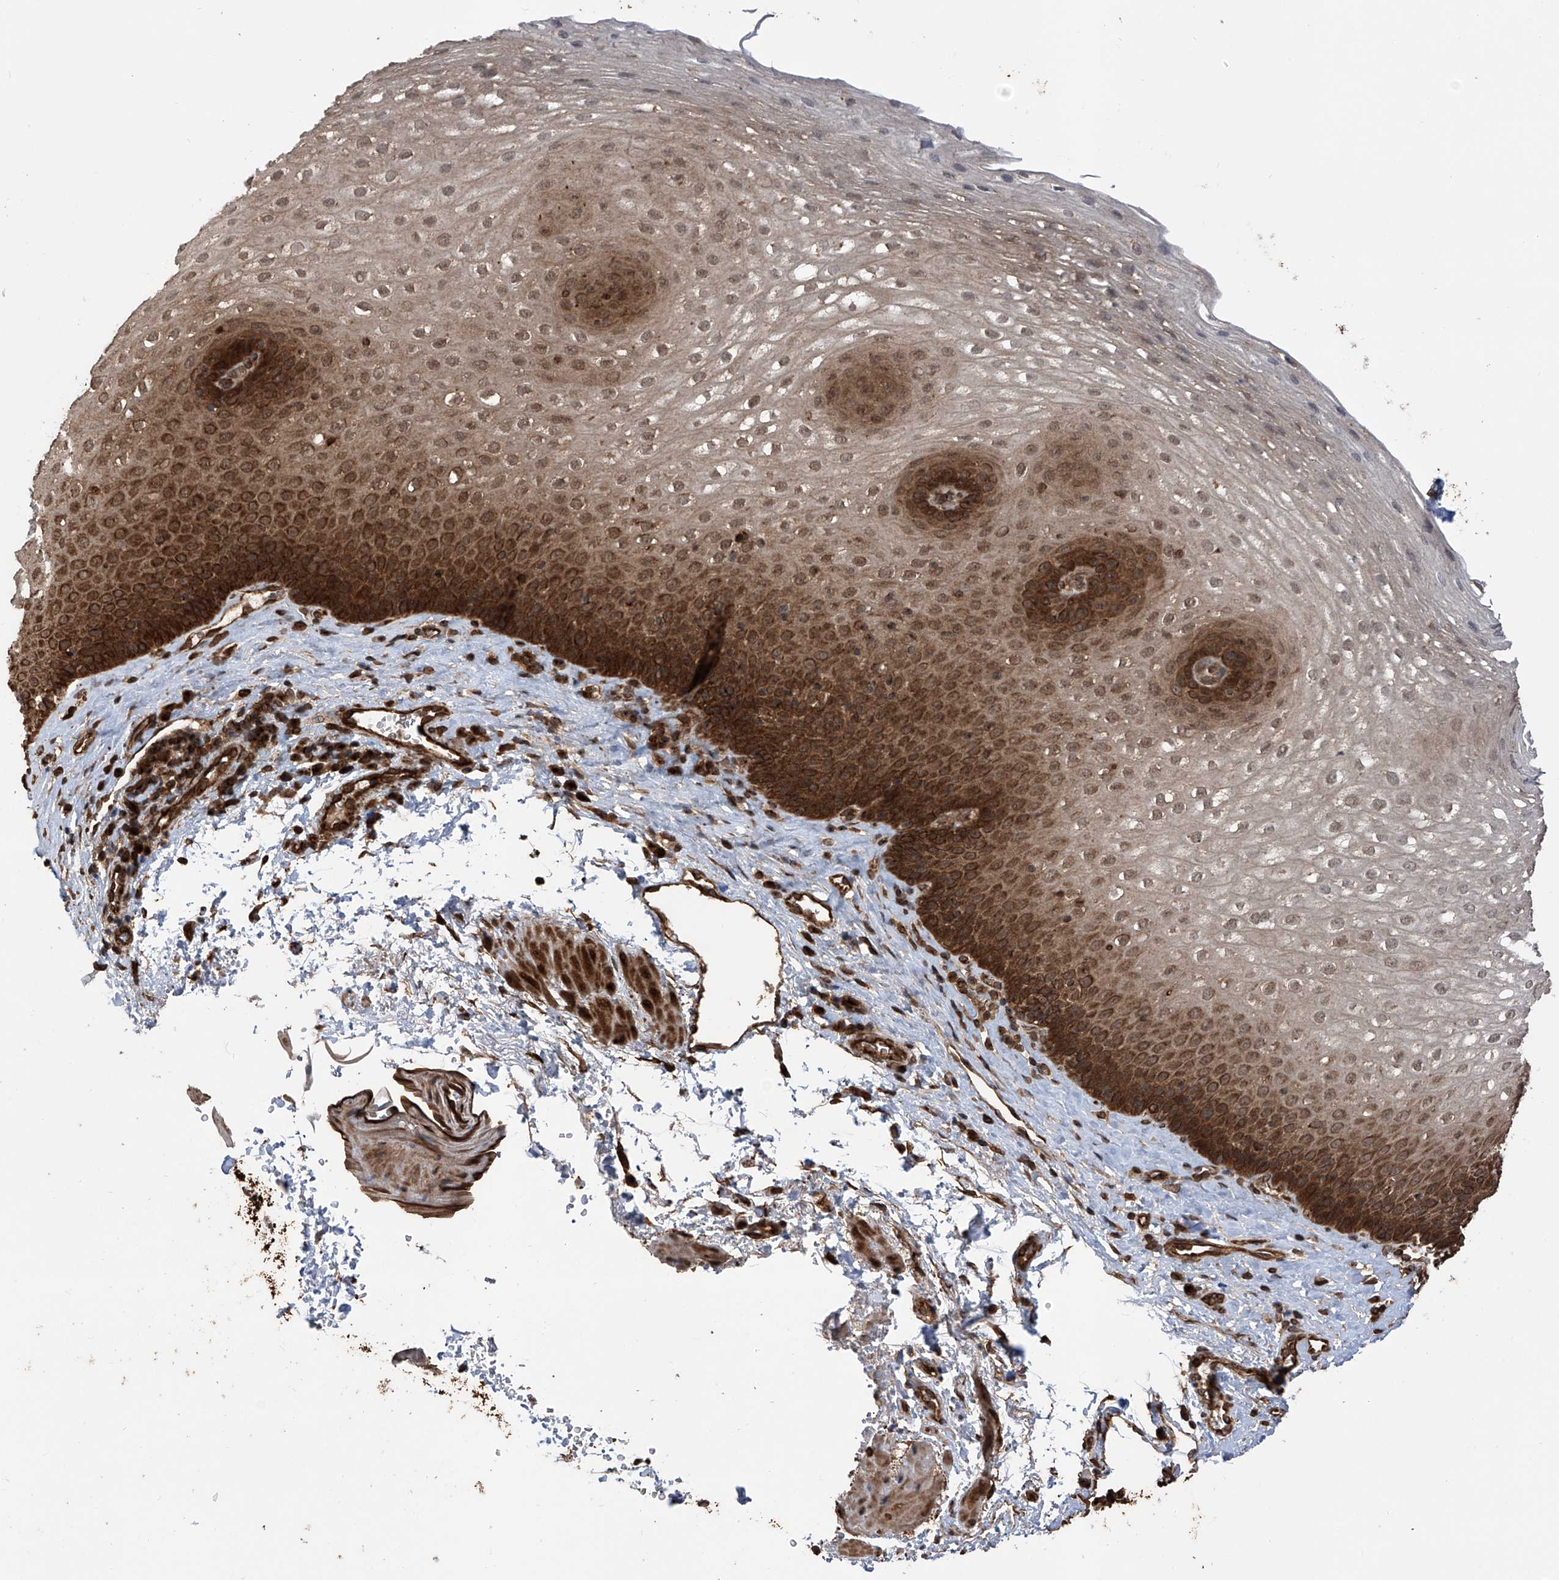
{"staining": {"intensity": "strong", "quantity": "25%-75%", "location": "cytoplasmic/membranous,nuclear"}, "tissue": "esophagus", "cell_type": "Squamous epithelial cells", "image_type": "normal", "snomed": [{"axis": "morphology", "description": "Normal tissue, NOS"}, {"axis": "topography", "description": "Esophagus"}], "caption": "DAB immunohistochemical staining of benign human esophagus displays strong cytoplasmic/membranous,nuclear protein positivity in about 25%-75% of squamous epithelial cells.", "gene": "LYSMD4", "patient": {"sex": "female", "age": 66}}